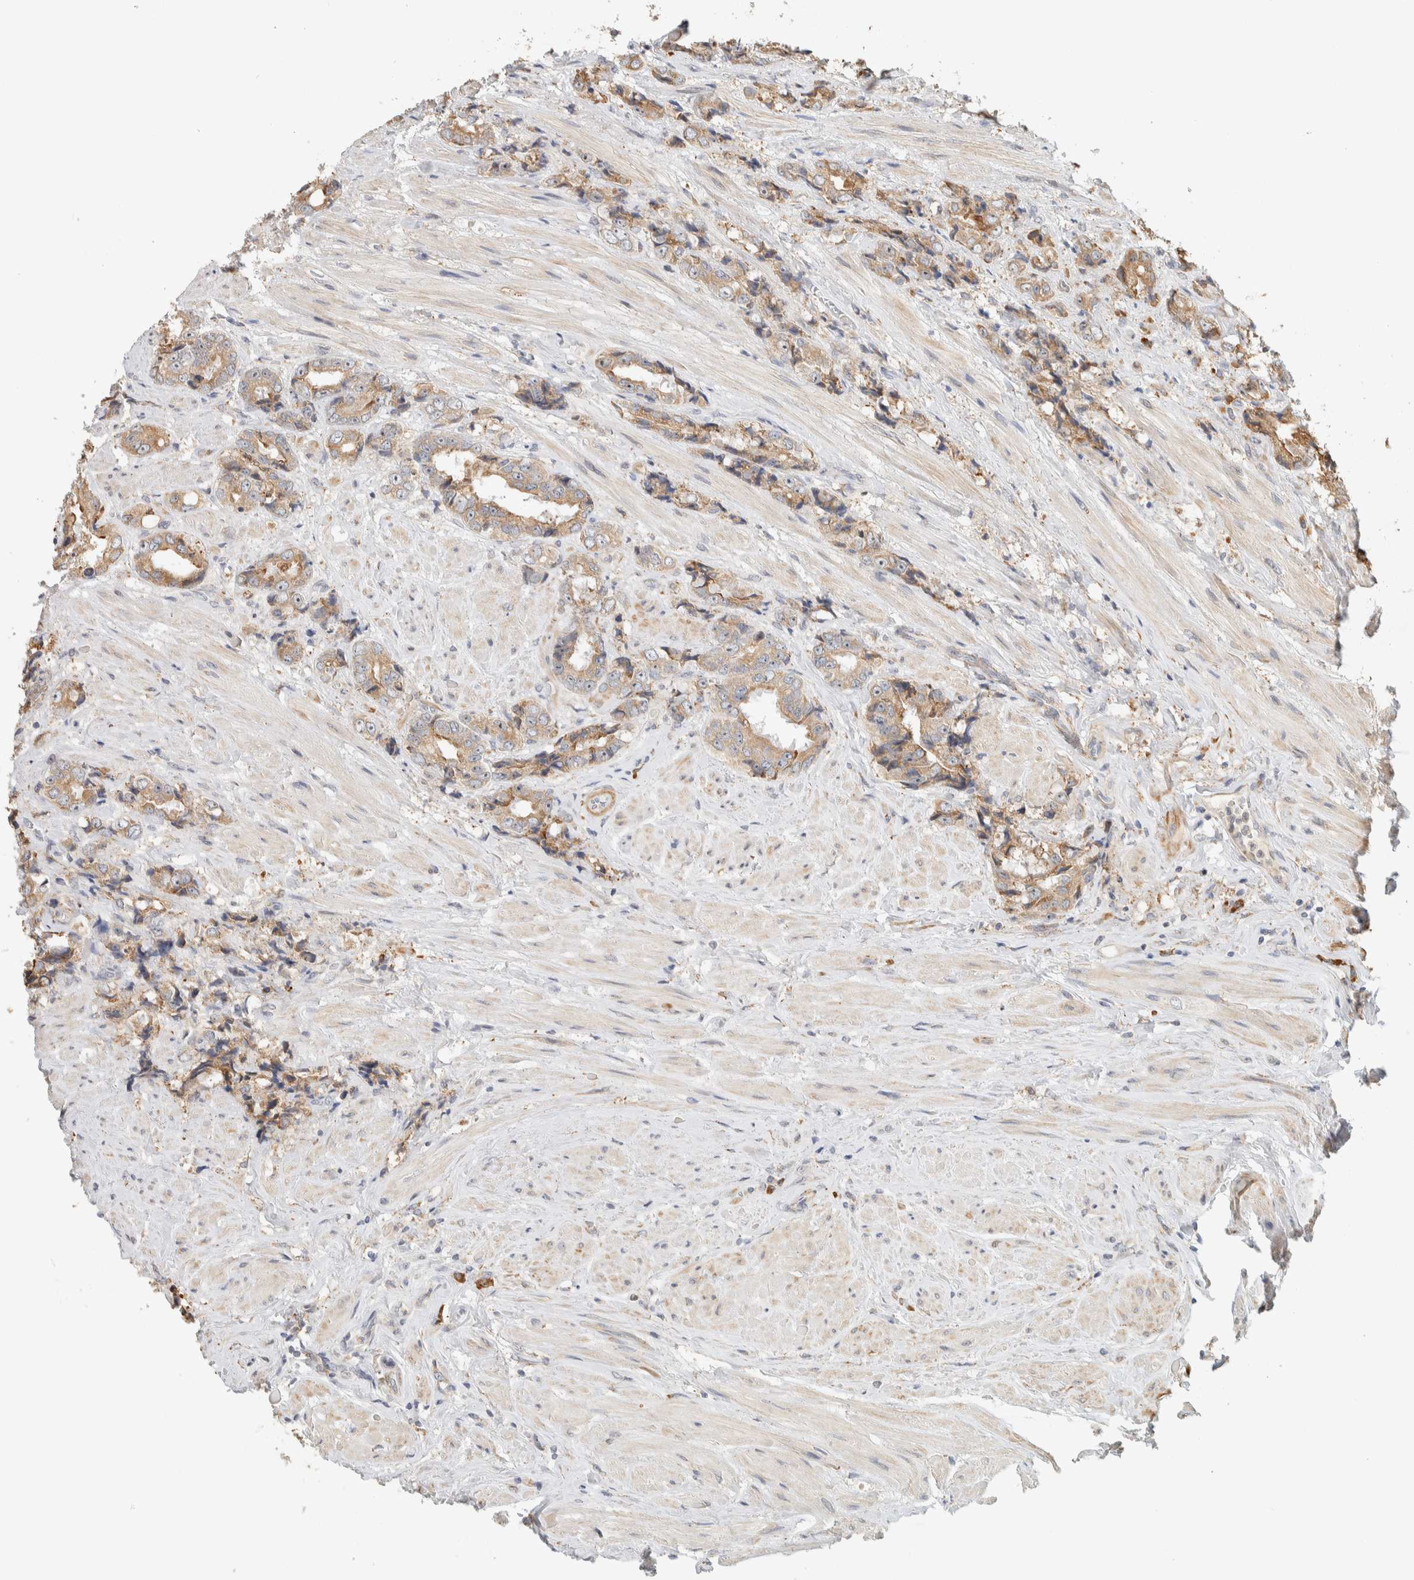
{"staining": {"intensity": "weak", "quantity": ">75%", "location": "cytoplasmic/membranous"}, "tissue": "prostate cancer", "cell_type": "Tumor cells", "image_type": "cancer", "snomed": [{"axis": "morphology", "description": "Adenocarcinoma, High grade"}, {"axis": "topography", "description": "Prostate"}], "caption": "This photomicrograph exhibits immunohistochemistry staining of human adenocarcinoma (high-grade) (prostate), with low weak cytoplasmic/membranous expression in approximately >75% of tumor cells.", "gene": "KLHL40", "patient": {"sex": "male", "age": 61}}